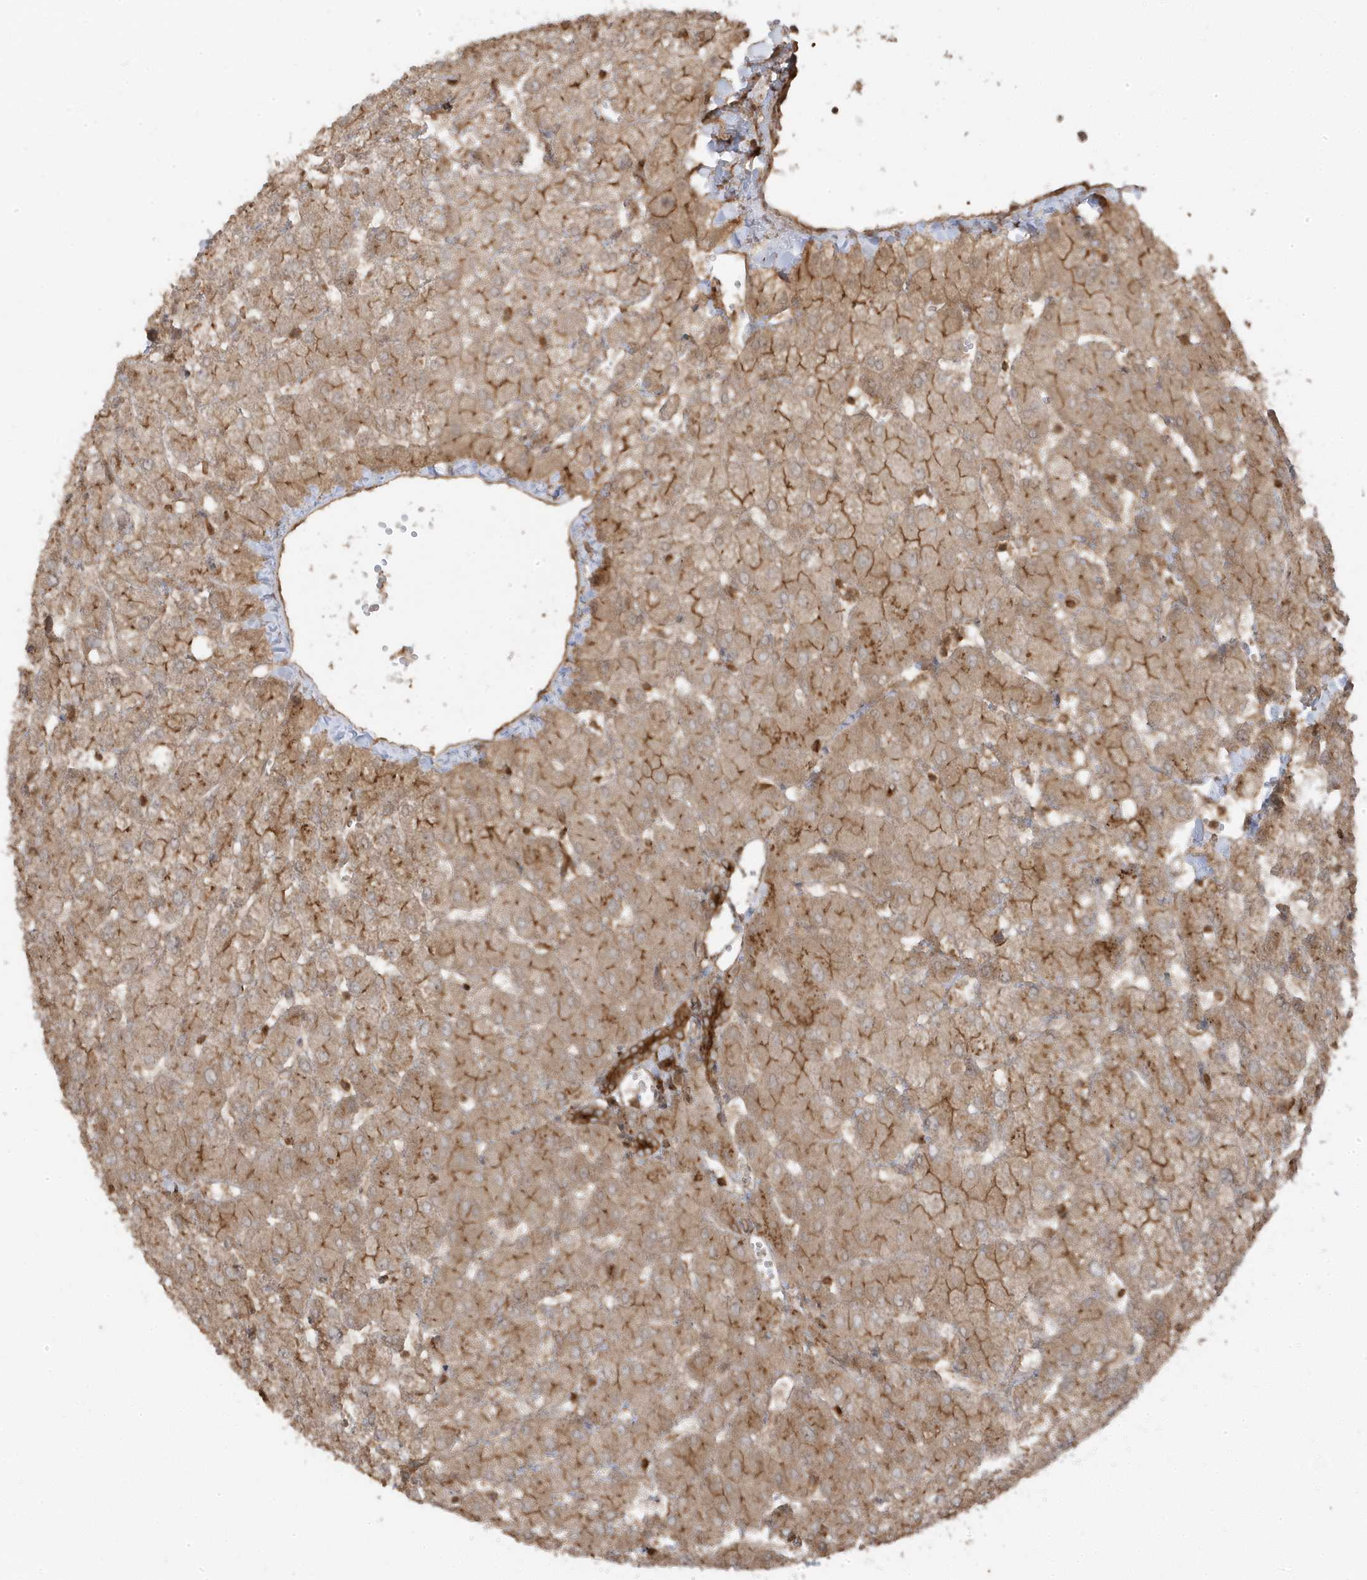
{"staining": {"intensity": "strong", "quantity": ">75%", "location": "cytoplasmic/membranous"}, "tissue": "liver", "cell_type": "Cholangiocytes", "image_type": "normal", "snomed": [{"axis": "morphology", "description": "Normal tissue, NOS"}, {"axis": "topography", "description": "Liver"}], "caption": "High-magnification brightfield microscopy of normal liver stained with DAB (3,3'-diaminobenzidine) (brown) and counterstained with hematoxylin (blue). cholangiocytes exhibit strong cytoplasmic/membranous positivity is identified in about>75% of cells.", "gene": "ASAP1", "patient": {"sex": "female", "age": 54}}